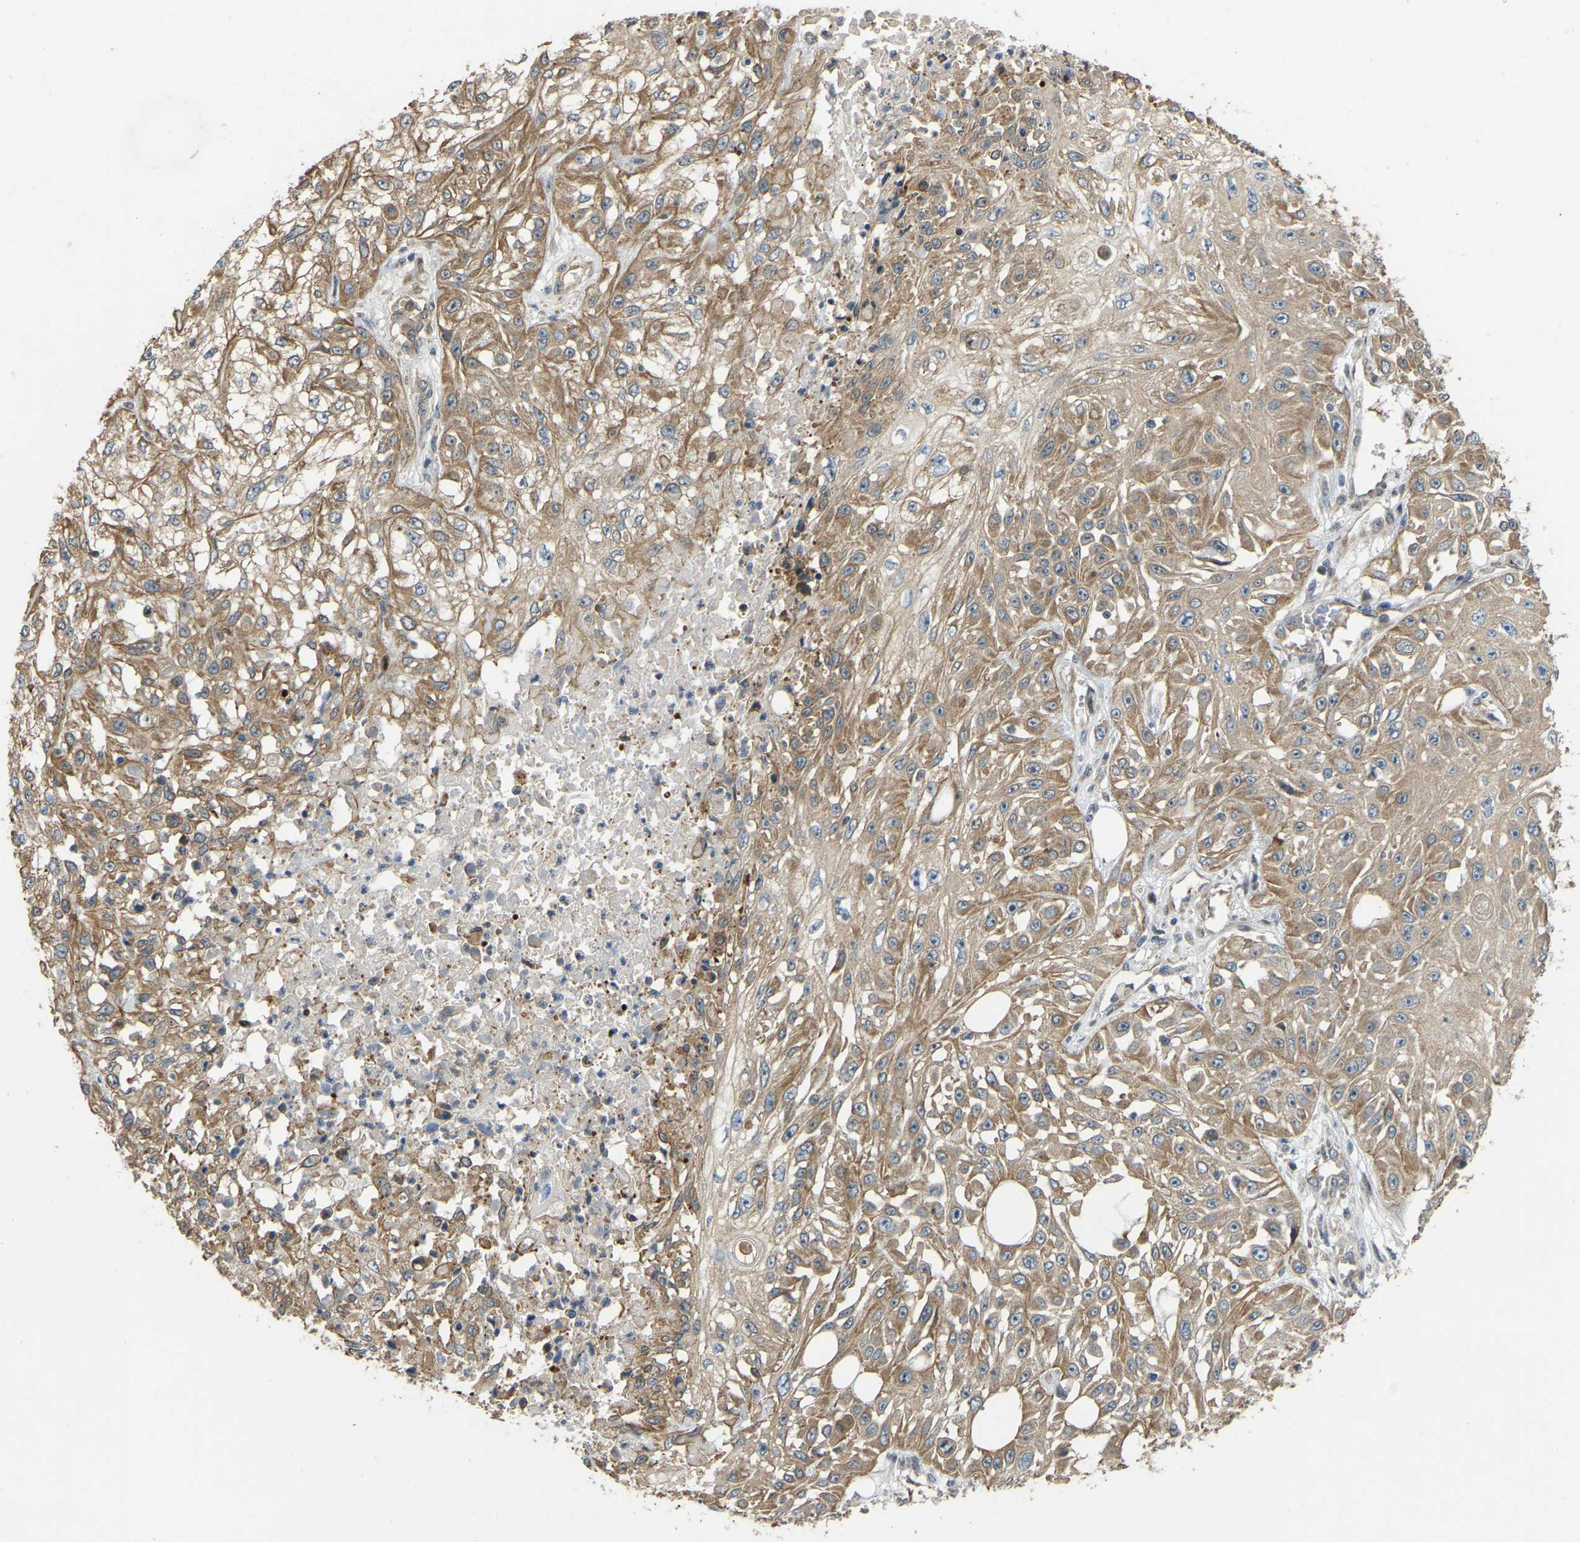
{"staining": {"intensity": "moderate", "quantity": ">75%", "location": "cytoplasmic/membranous"}, "tissue": "skin cancer", "cell_type": "Tumor cells", "image_type": "cancer", "snomed": [{"axis": "morphology", "description": "Squamous cell carcinoma, NOS"}, {"axis": "morphology", "description": "Squamous cell carcinoma, metastatic, NOS"}, {"axis": "topography", "description": "Skin"}, {"axis": "topography", "description": "Lymph node"}], "caption": "Skin squamous cell carcinoma stained with a protein marker exhibits moderate staining in tumor cells.", "gene": "C21orf91", "patient": {"sex": "male", "age": 75}}